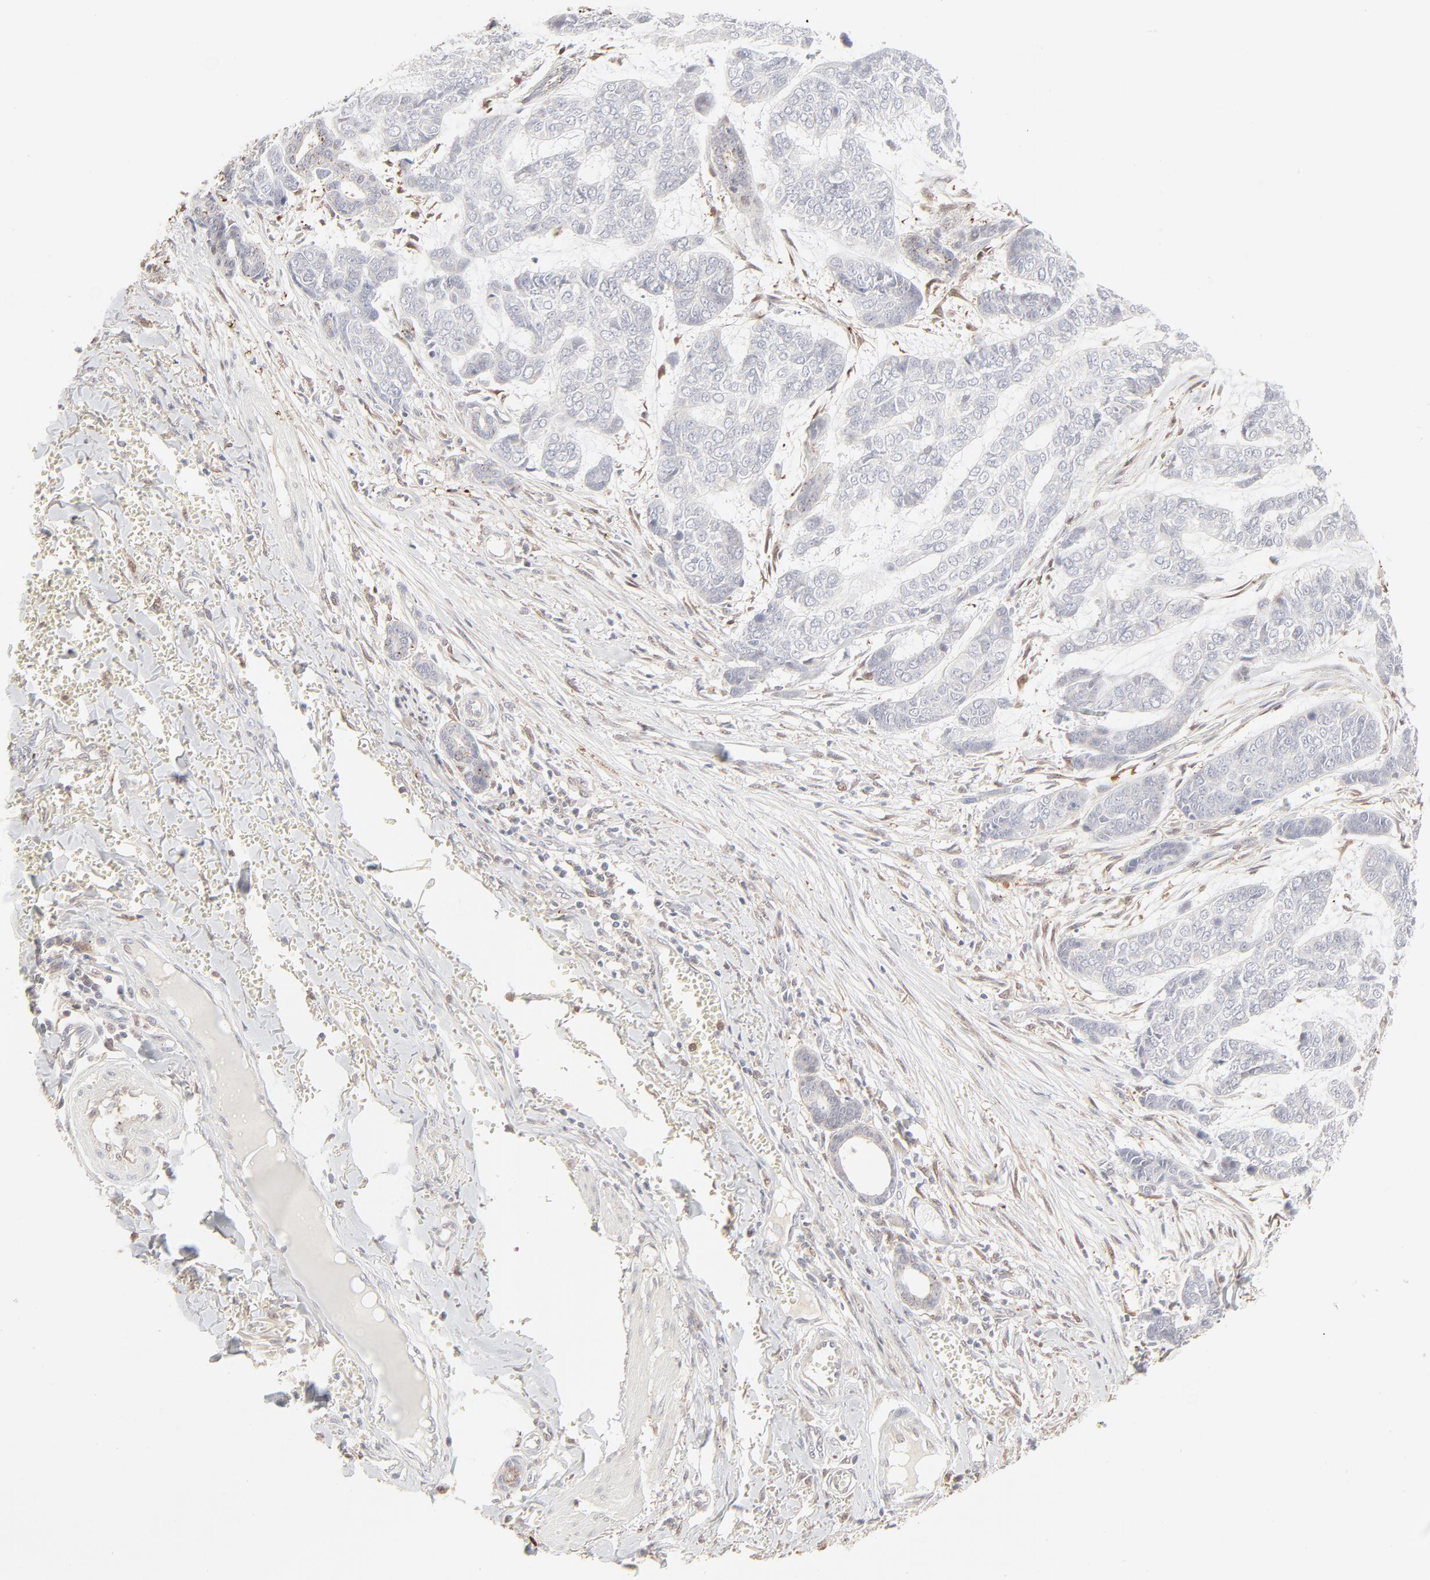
{"staining": {"intensity": "negative", "quantity": "none", "location": "none"}, "tissue": "skin cancer", "cell_type": "Tumor cells", "image_type": "cancer", "snomed": [{"axis": "morphology", "description": "Basal cell carcinoma"}, {"axis": "topography", "description": "Skin"}], "caption": "Immunohistochemistry image of skin cancer (basal cell carcinoma) stained for a protein (brown), which demonstrates no positivity in tumor cells.", "gene": "LGALS2", "patient": {"sex": "female", "age": 64}}